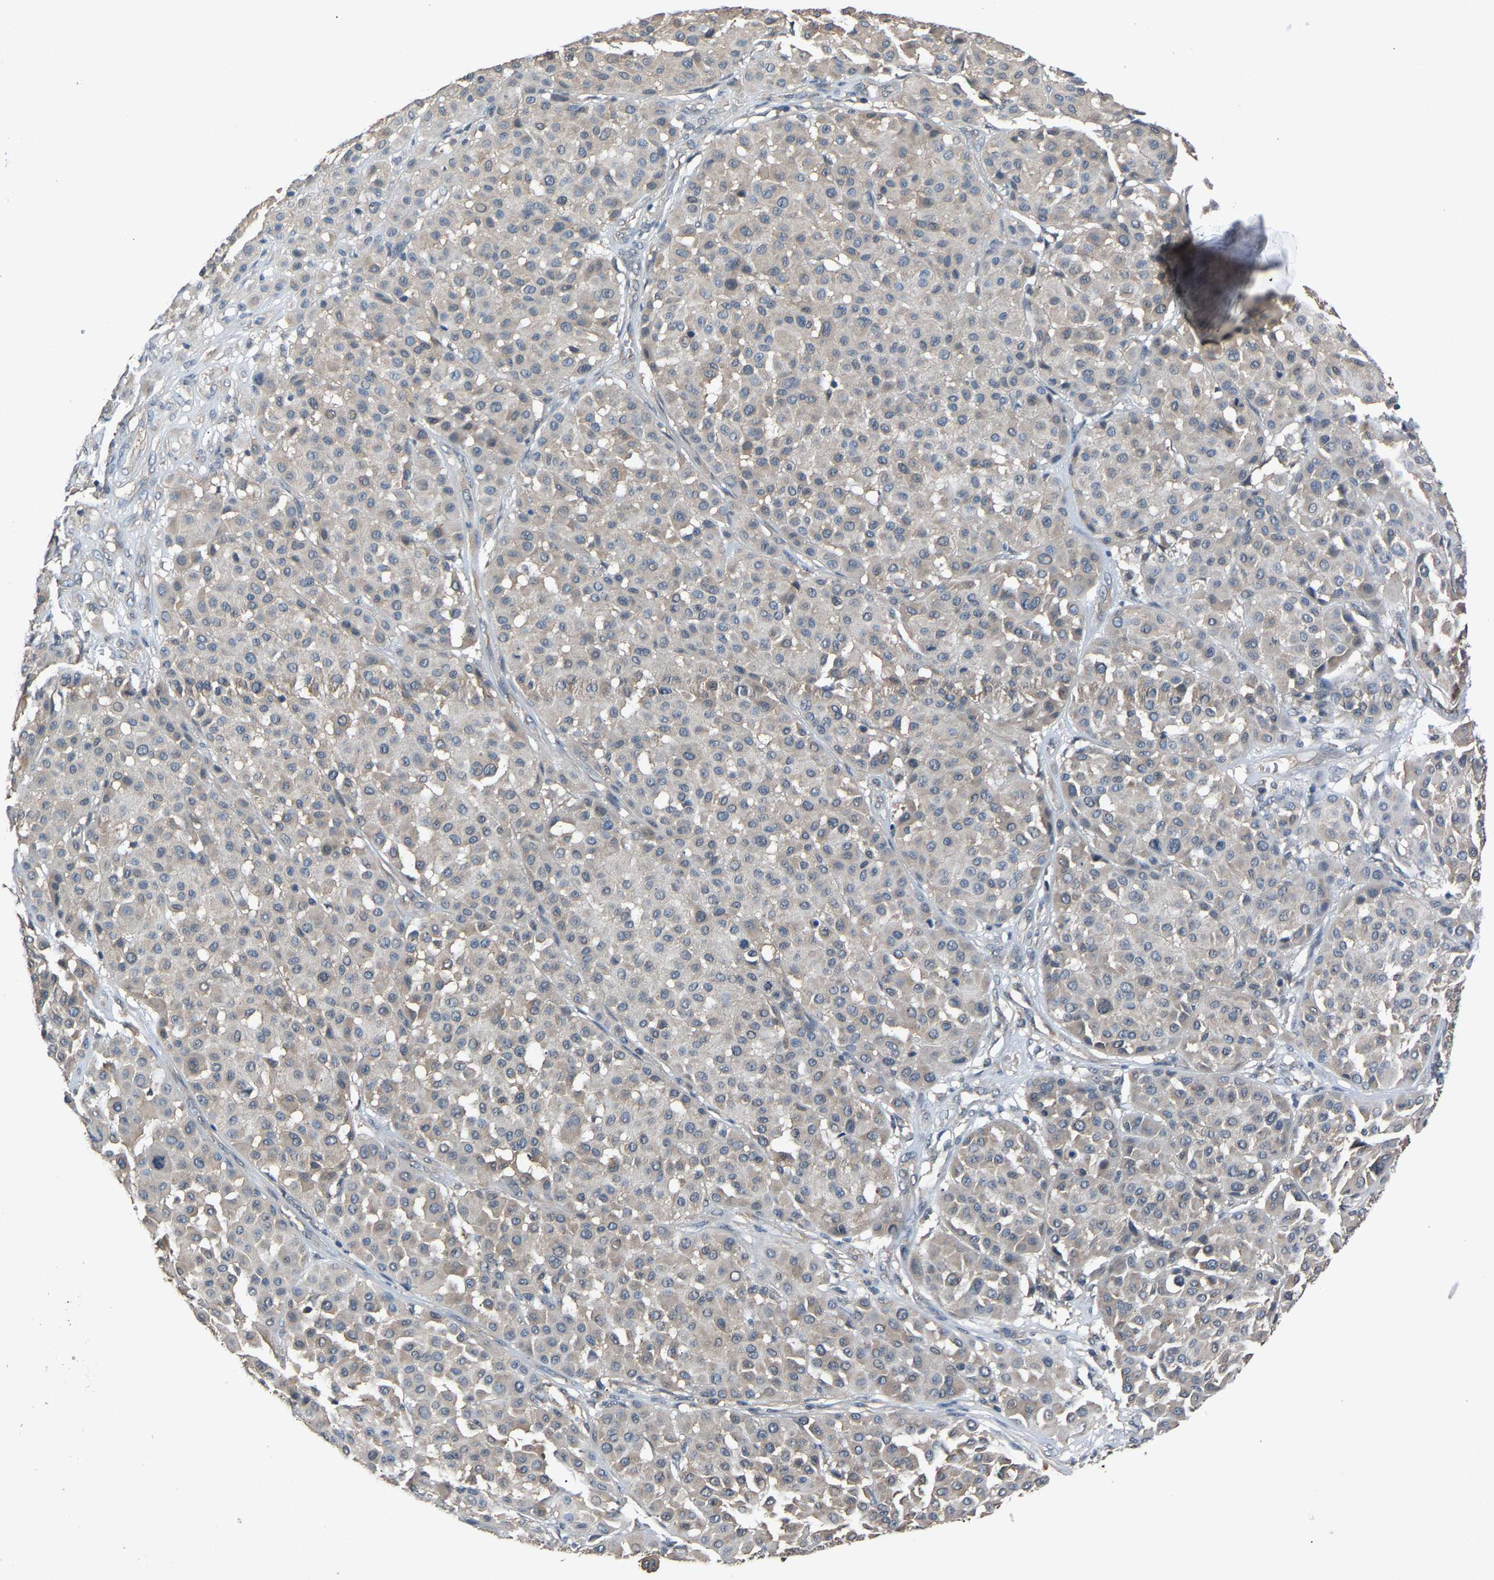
{"staining": {"intensity": "weak", "quantity": "<25%", "location": "cytoplasmic/membranous"}, "tissue": "melanoma", "cell_type": "Tumor cells", "image_type": "cancer", "snomed": [{"axis": "morphology", "description": "Malignant melanoma, Metastatic site"}, {"axis": "topography", "description": "Soft tissue"}], "caption": "A micrograph of human melanoma is negative for staining in tumor cells.", "gene": "ABCC9", "patient": {"sex": "male", "age": 41}}